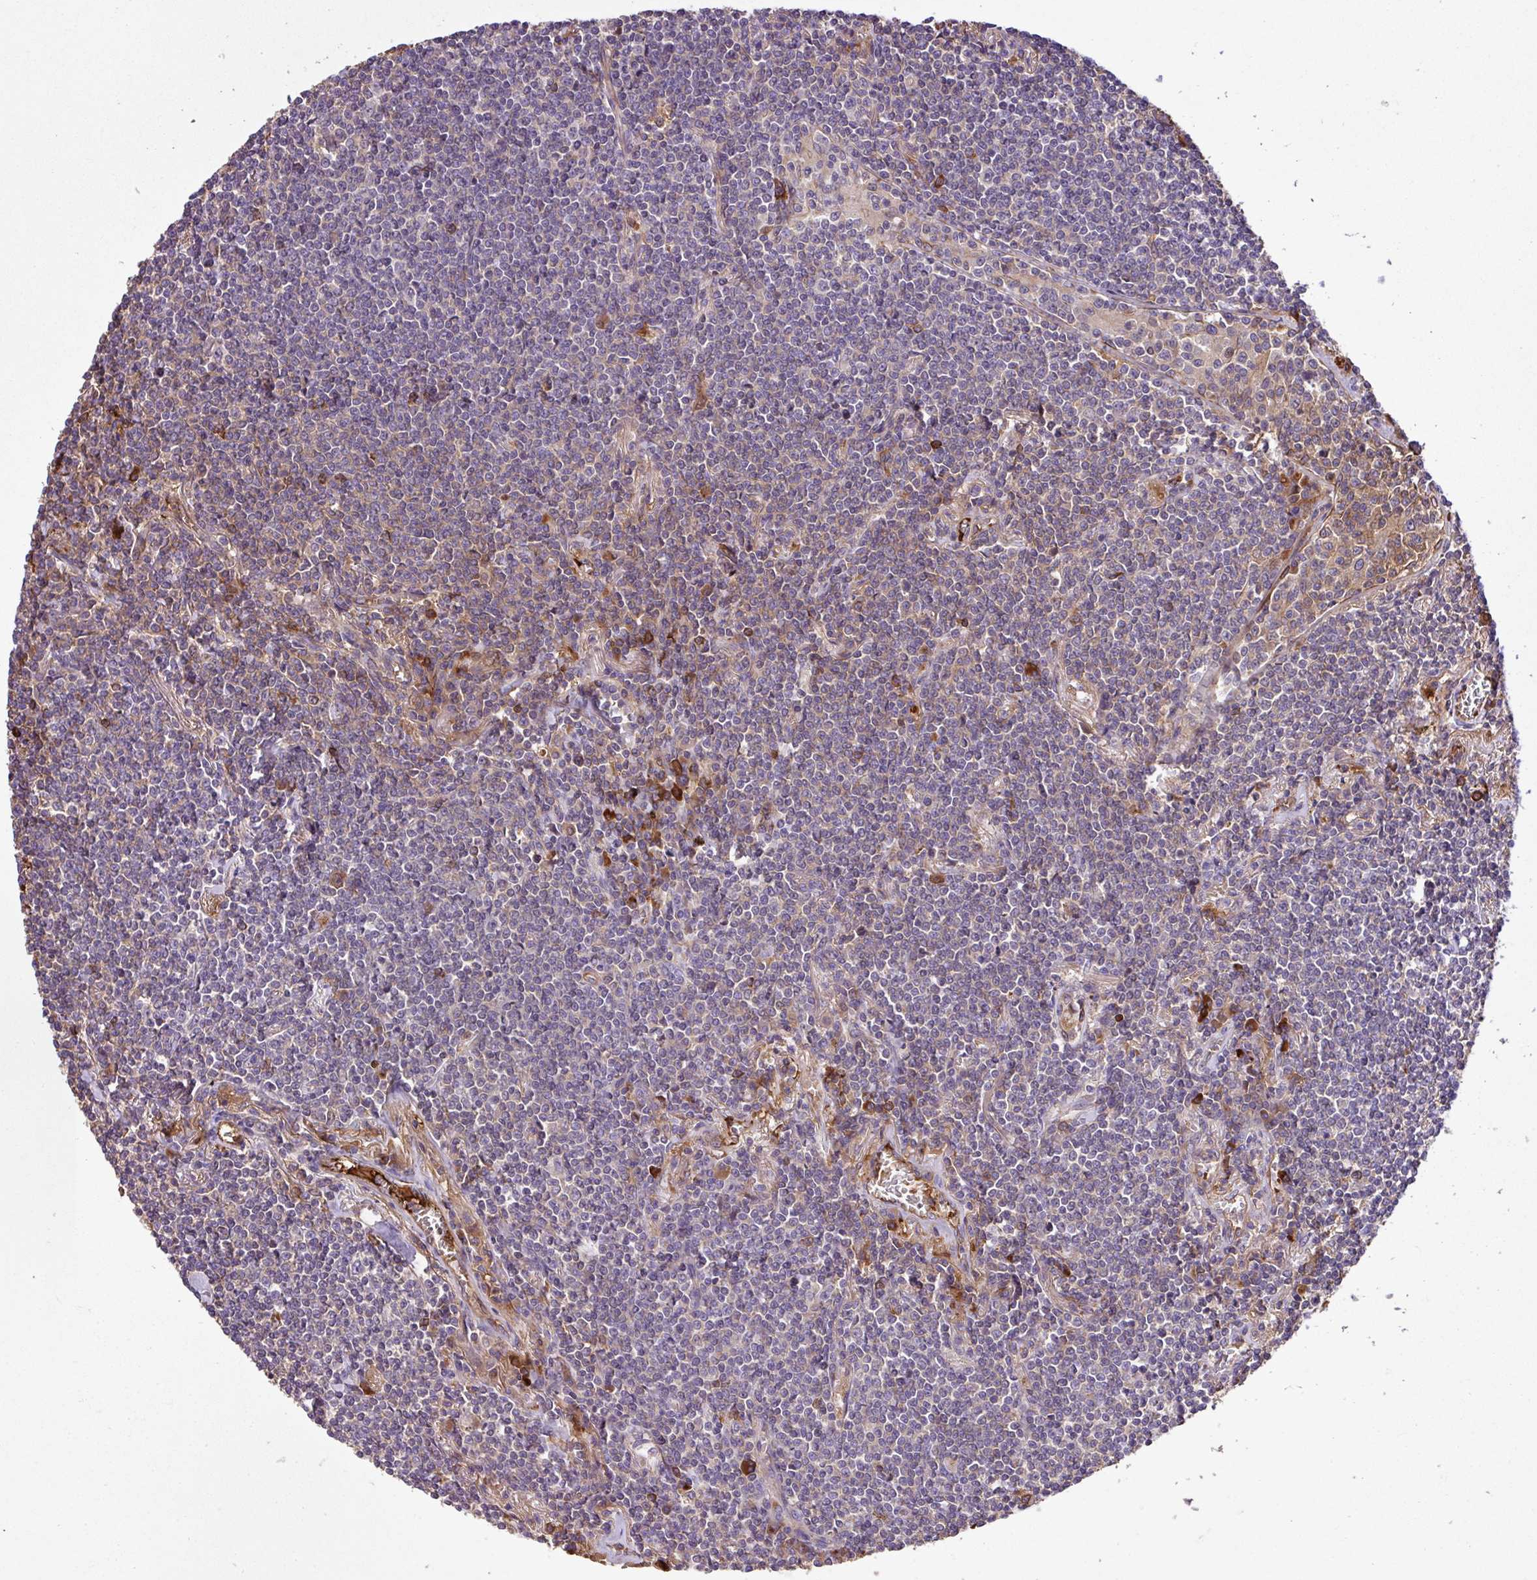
{"staining": {"intensity": "negative", "quantity": "none", "location": "none"}, "tissue": "lymphoma", "cell_type": "Tumor cells", "image_type": "cancer", "snomed": [{"axis": "morphology", "description": "Malignant lymphoma, non-Hodgkin's type, Low grade"}, {"axis": "topography", "description": "Lung"}], "caption": "High power microscopy photomicrograph of an immunohistochemistry (IHC) photomicrograph of malignant lymphoma, non-Hodgkin's type (low-grade), revealing no significant expression in tumor cells.", "gene": "ZNF266", "patient": {"sex": "female", "age": 71}}